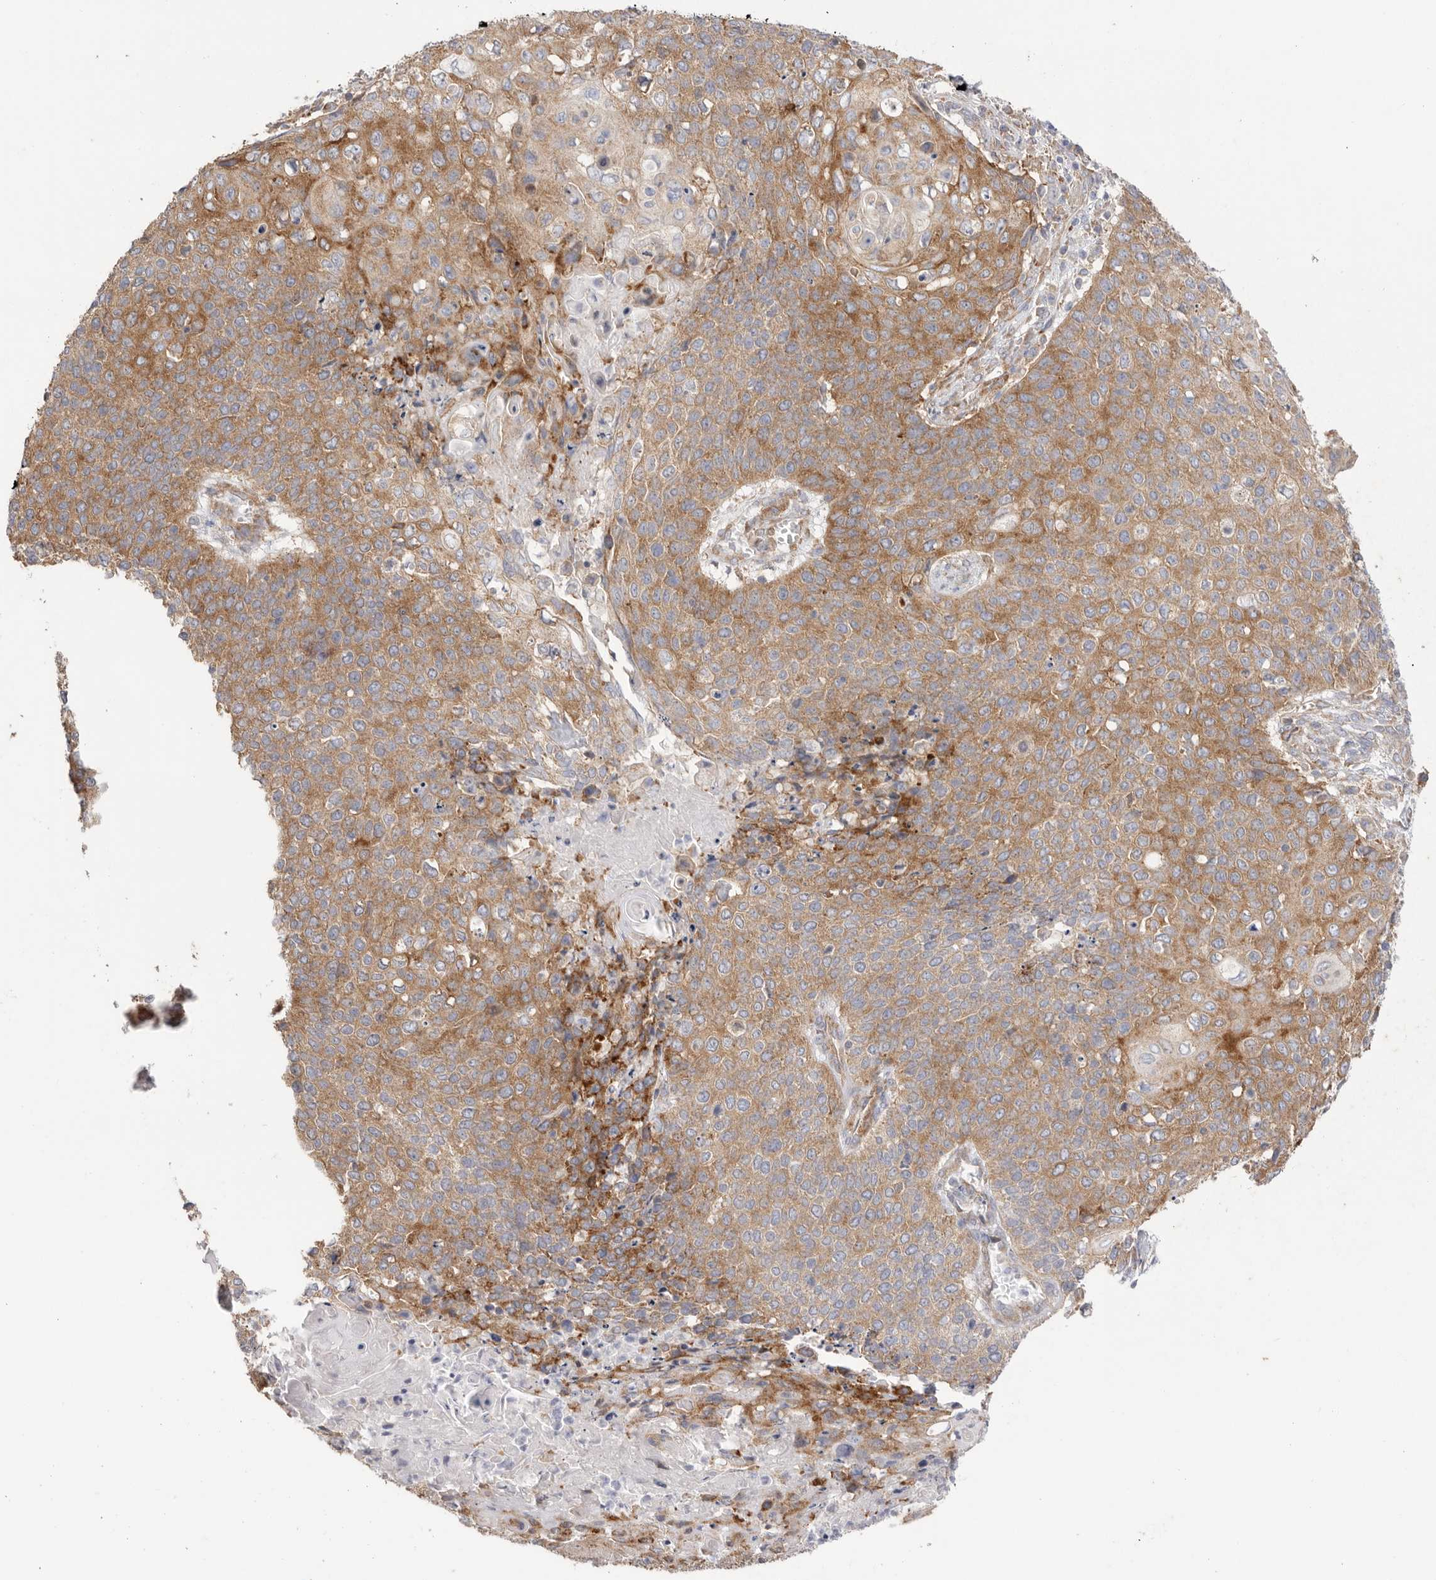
{"staining": {"intensity": "moderate", "quantity": ">75%", "location": "cytoplasmic/membranous"}, "tissue": "cervical cancer", "cell_type": "Tumor cells", "image_type": "cancer", "snomed": [{"axis": "morphology", "description": "Squamous cell carcinoma, NOS"}, {"axis": "topography", "description": "Cervix"}], "caption": "A brown stain labels moderate cytoplasmic/membranous positivity of a protein in human cervical cancer tumor cells. Using DAB (brown) and hematoxylin (blue) stains, captured at high magnification using brightfield microscopy.", "gene": "SERBP1", "patient": {"sex": "female", "age": 39}}